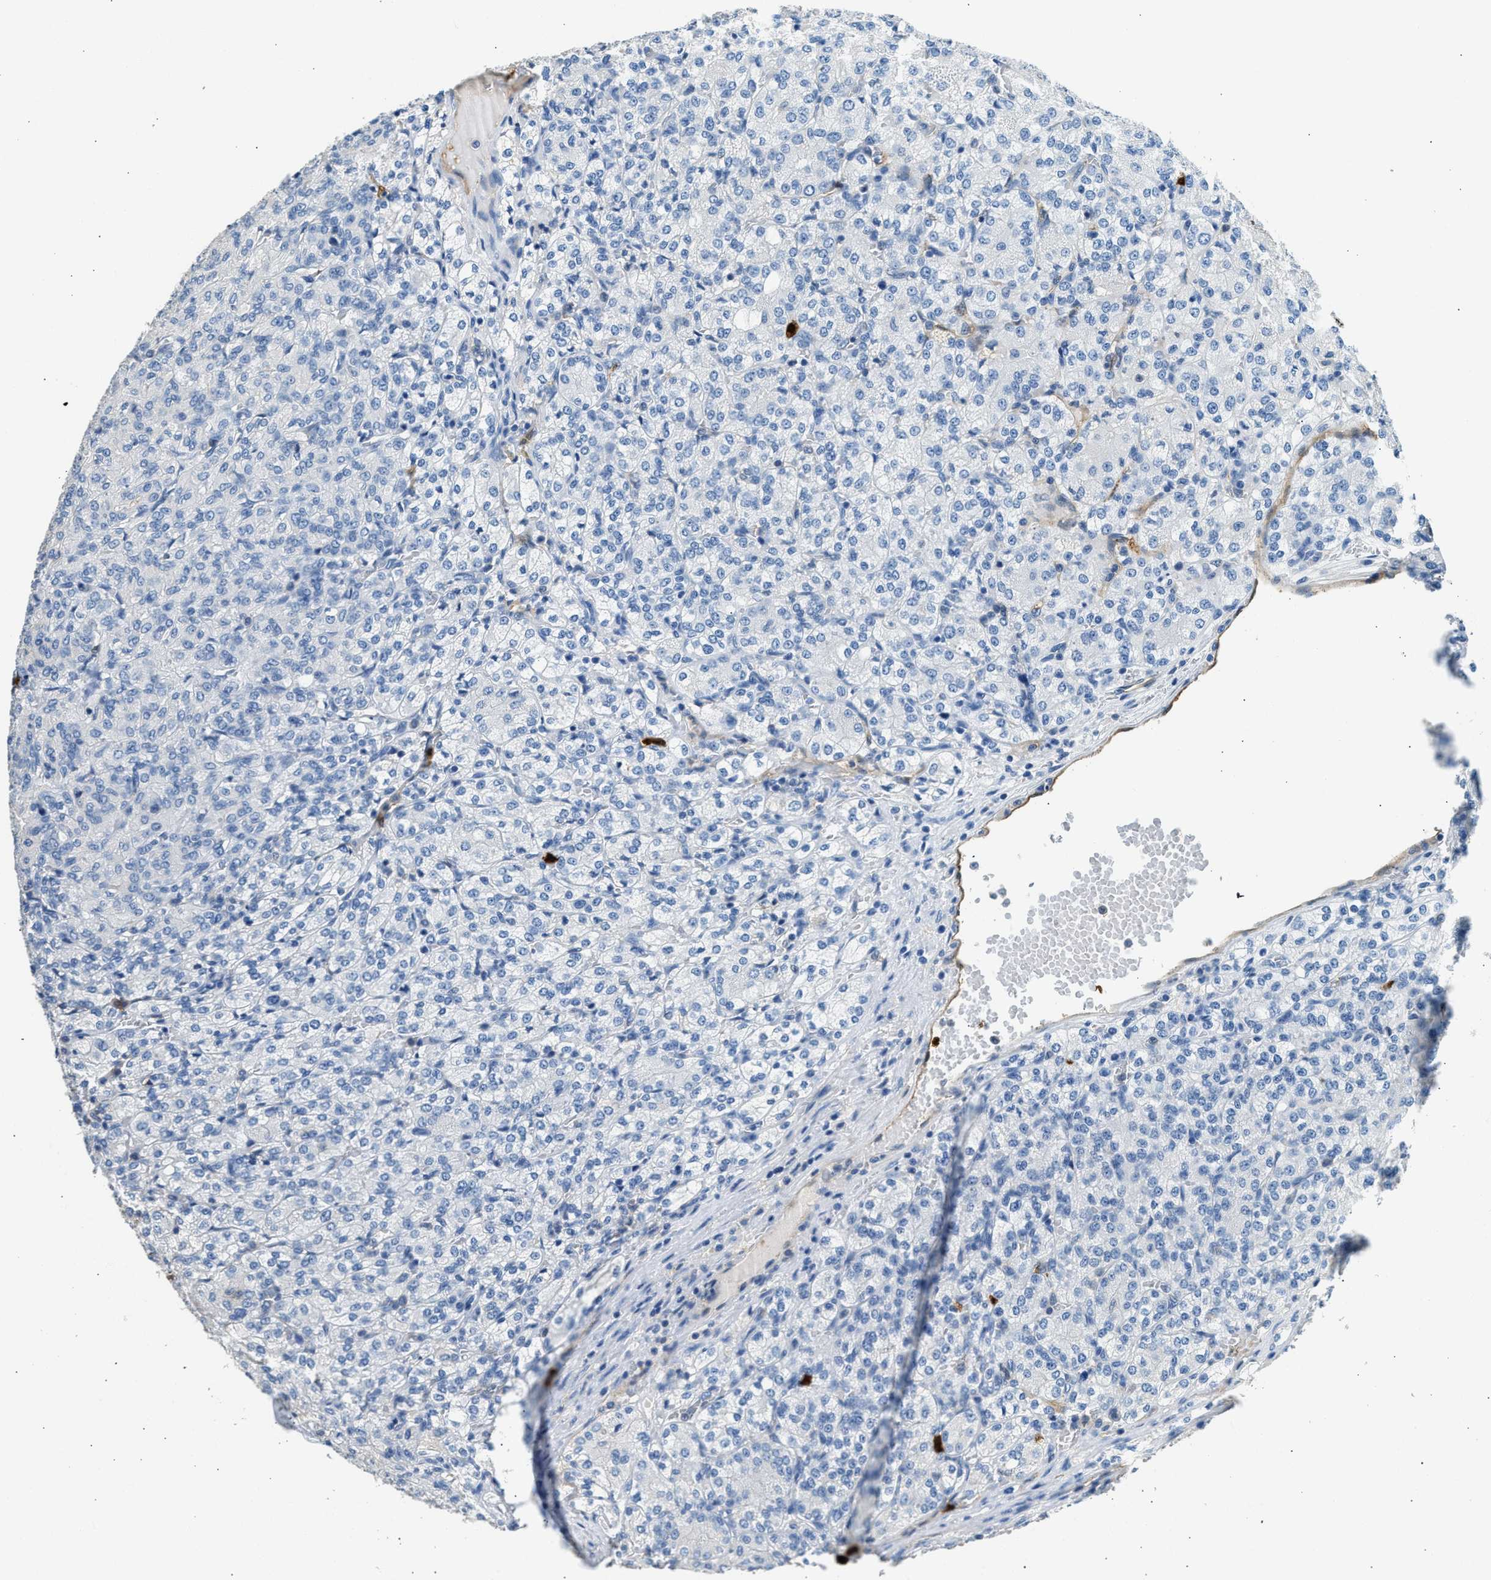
{"staining": {"intensity": "negative", "quantity": "none", "location": "none"}, "tissue": "renal cancer", "cell_type": "Tumor cells", "image_type": "cancer", "snomed": [{"axis": "morphology", "description": "Adenocarcinoma, NOS"}, {"axis": "topography", "description": "Kidney"}], "caption": "Histopathology image shows no significant protein expression in tumor cells of adenocarcinoma (renal).", "gene": "ANXA3", "patient": {"sex": "male", "age": 77}}